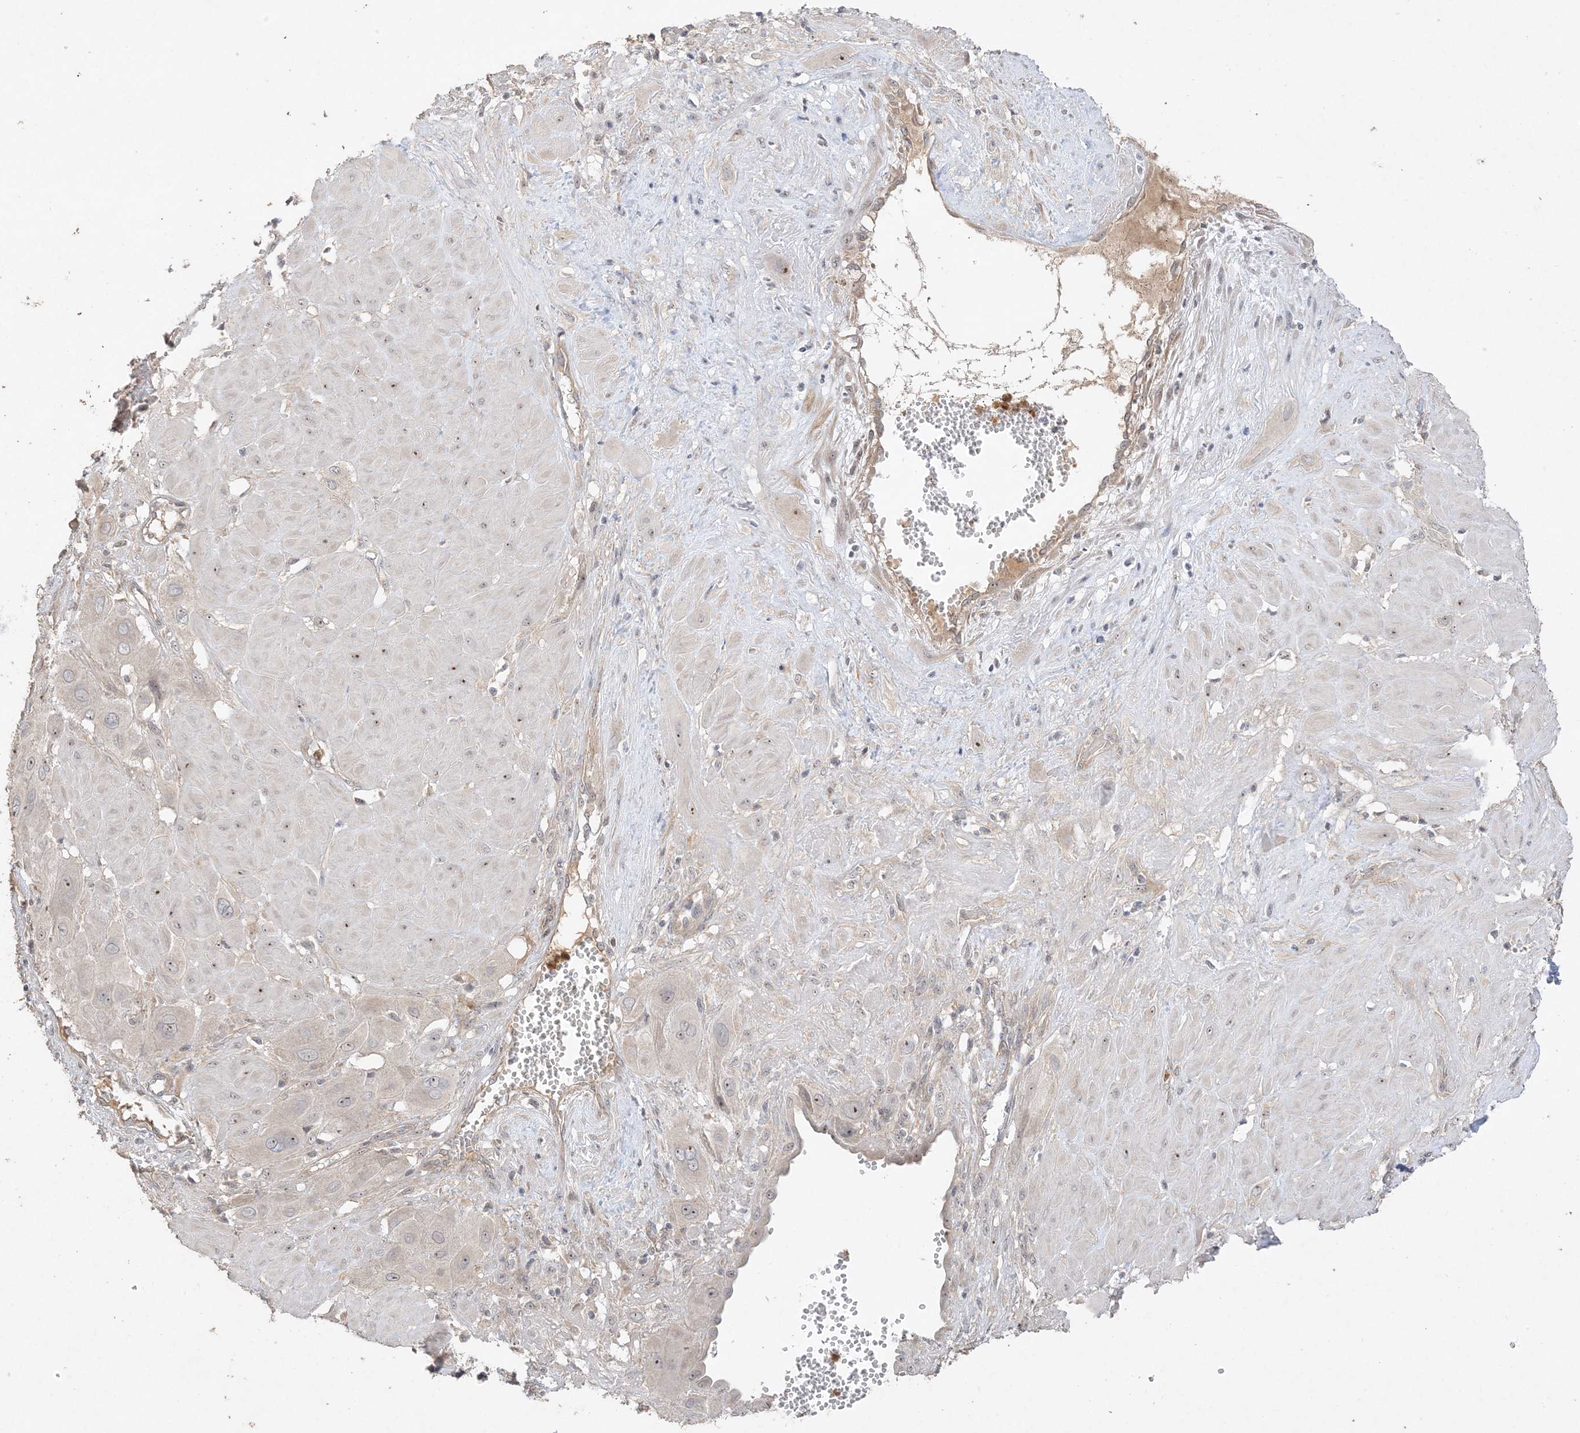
{"staining": {"intensity": "moderate", "quantity": "<25%", "location": "nuclear"}, "tissue": "cervical cancer", "cell_type": "Tumor cells", "image_type": "cancer", "snomed": [{"axis": "morphology", "description": "Squamous cell carcinoma, NOS"}, {"axis": "topography", "description": "Cervix"}], "caption": "Immunohistochemistry (DAB (3,3'-diaminobenzidine)) staining of human squamous cell carcinoma (cervical) displays moderate nuclear protein staining in approximately <25% of tumor cells. (Stains: DAB in brown, nuclei in blue, Microscopy: brightfield microscopy at high magnification).", "gene": "DDX18", "patient": {"sex": "female", "age": 34}}